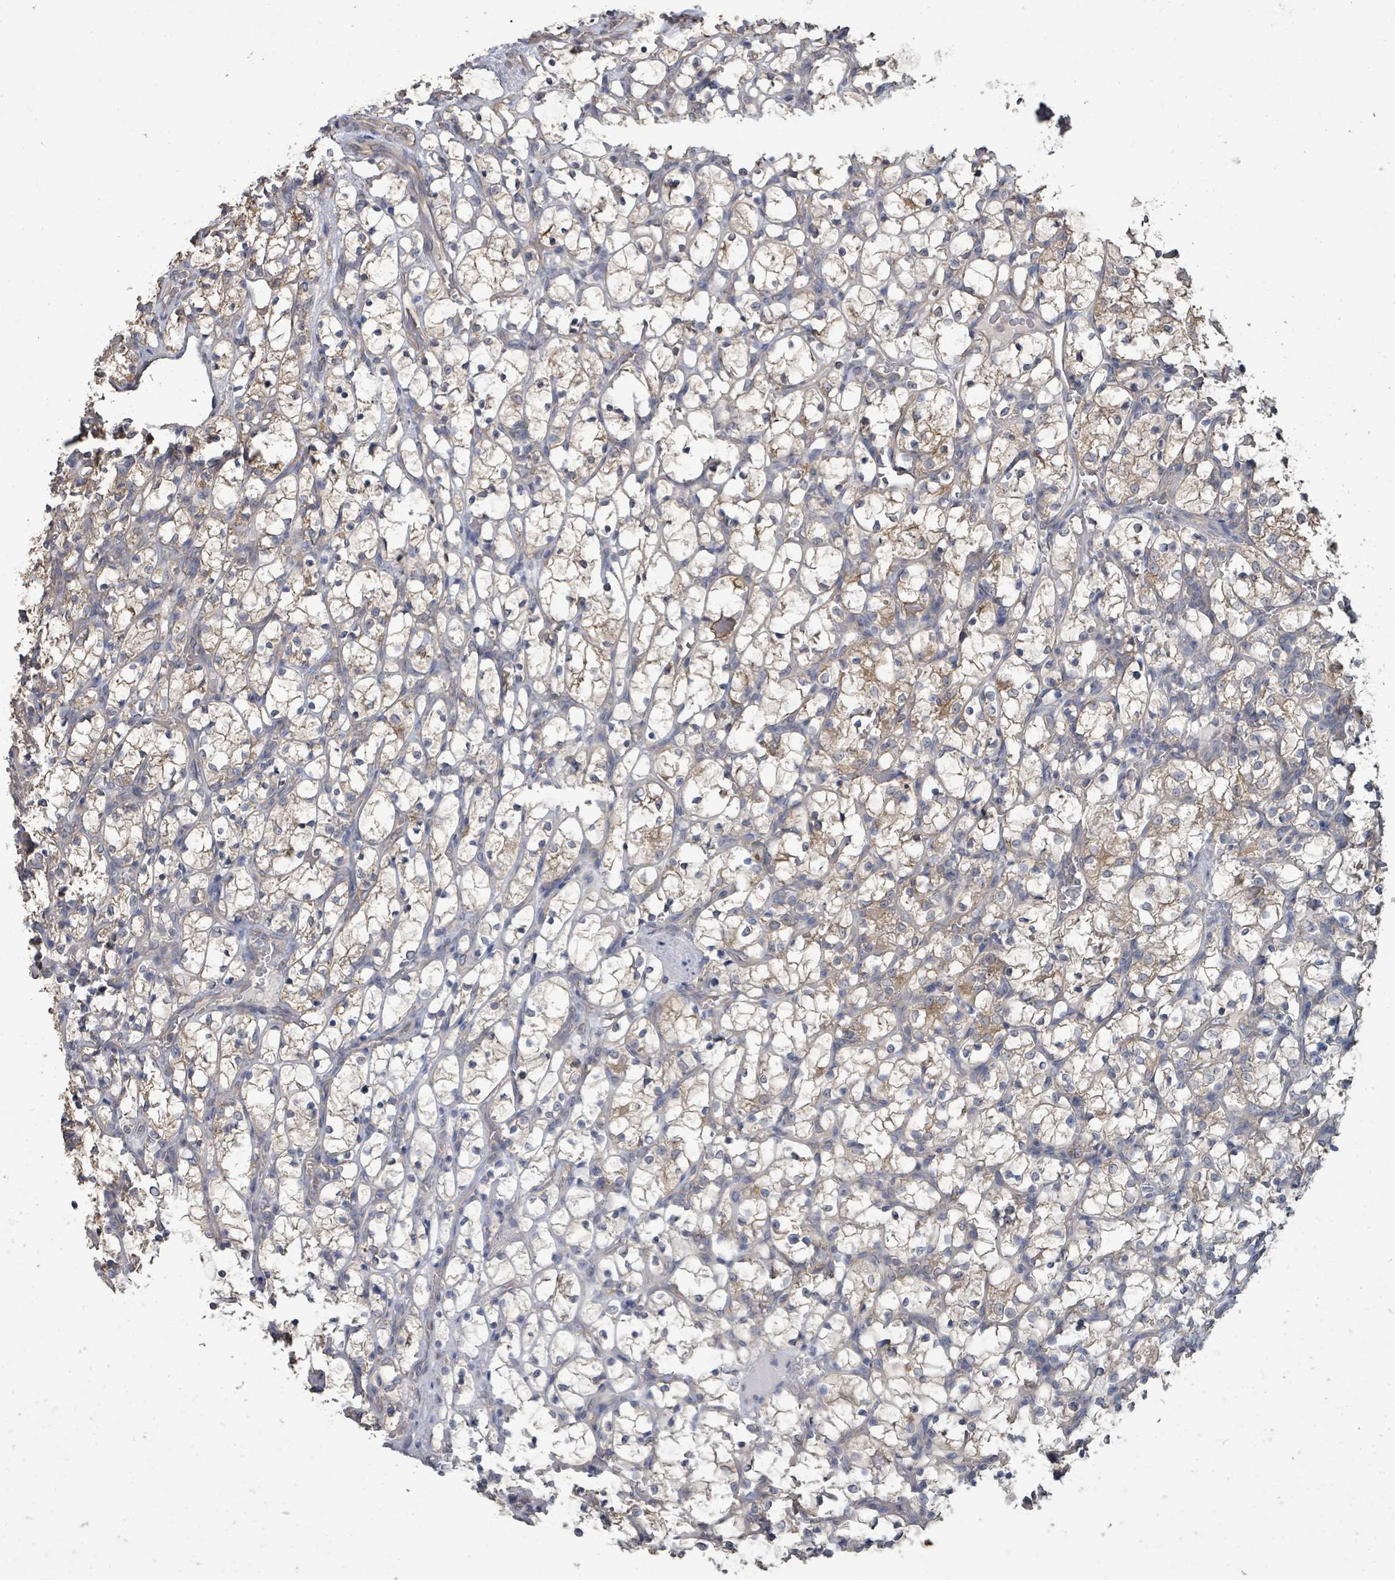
{"staining": {"intensity": "moderate", "quantity": "25%-75%", "location": "cytoplasmic/membranous"}, "tissue": "renal cancer", "cell_type": "Tumor cells", "image_type": "cancer", "snomed": [{"axis": "morphology", "description": "Adenocarcinoma, NOS"}, {"axis": "topography", "description": "Kidney"}], "caption": "An immunohistochemistry (IHC) micrograph of tumor tissue is shown. Protein staining in brown shows moderate cytoplasmic/membranous positivity in renal adenocarcinoma within tumor cells. (DAB = brown stain, brightfield microscopy at high magnification).", "gene": "SLC9A7", "patient": {"sex": "female", "age": 69}}